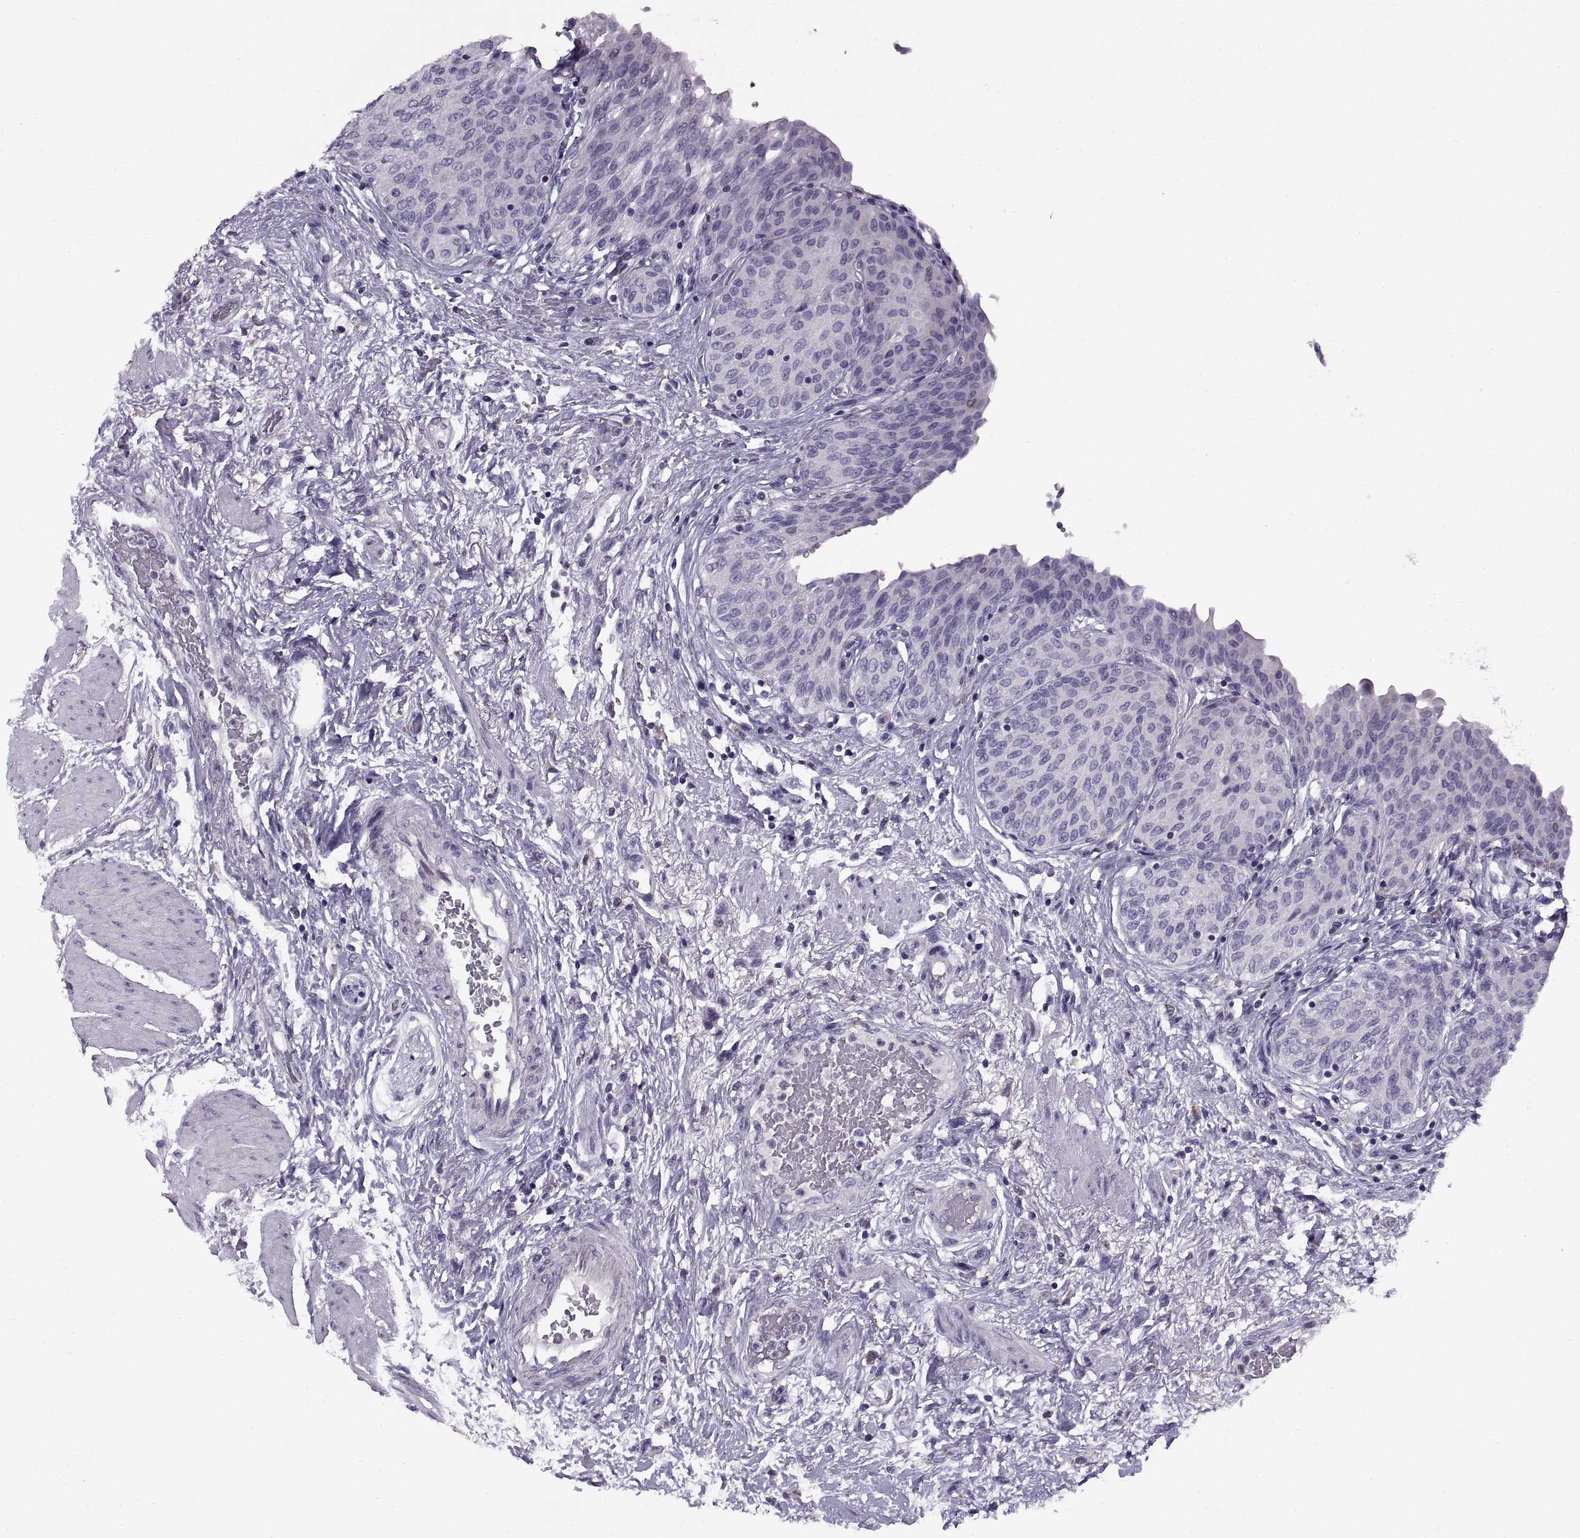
{"staining": {"intensity": "negative", "quantity": "none", "location": "none"}, "tissue": "urinary bladder", "cell_type": "Urothelial cells", "image_type": "normal", "snomed": [{"axis": "morphology", "description": "Normal tissue, NOS"}, {"axis": "morphology", "description": "Metaplasia, NOS"}, {"axis": "topography", "description": "Urinary bladder"}], "caption": "Immunohistochemistry (IHC) photomicrograph of benign urinary bladder stained for a protein (brown), which demonstrates no staining in urothelial cells.", "gene": "CALCR", "patient": {"sex": "male", "age": 68}}